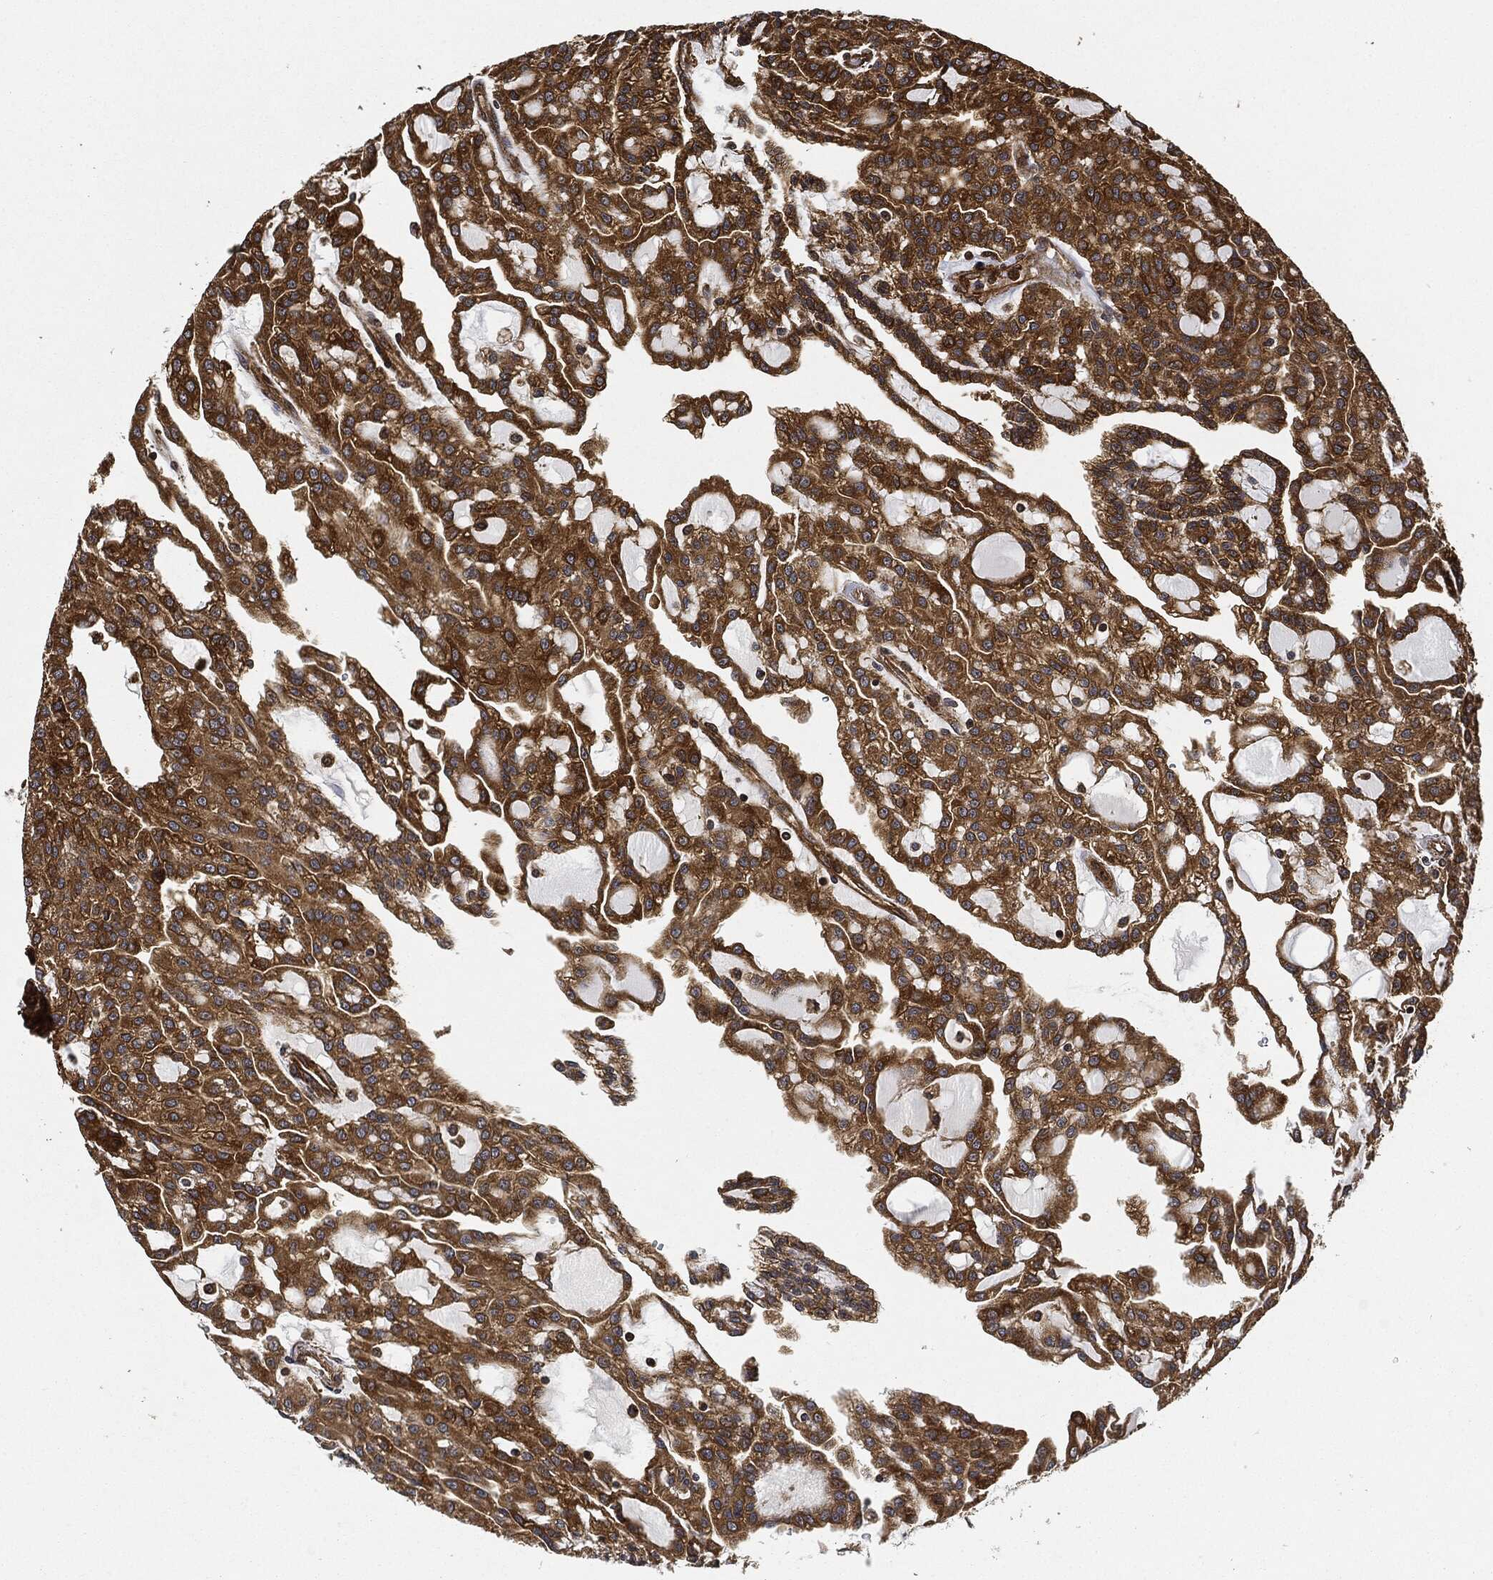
{"staining": {"intensity": "strong", "quantity": ">75%", "location": "cytoplasmic/membranous"}, "tissue": "renal cancer", "cell_type": "Tumor cells", "image_type": "cancer", "snomed": [{"axis": "morphology", "description": "Adenocarcinoma, NOS"}, {"axis": "topography", "description": "Kidney"}], "caption": "Strong cytoplasmic/membranous positivity is seen in about >75% of tumor cells in renal cancer. (Brightfield microscopy of DAB IHC at high magnification).", "gene": "CEP290", "patient": {"sex": "male", "age": 63}}